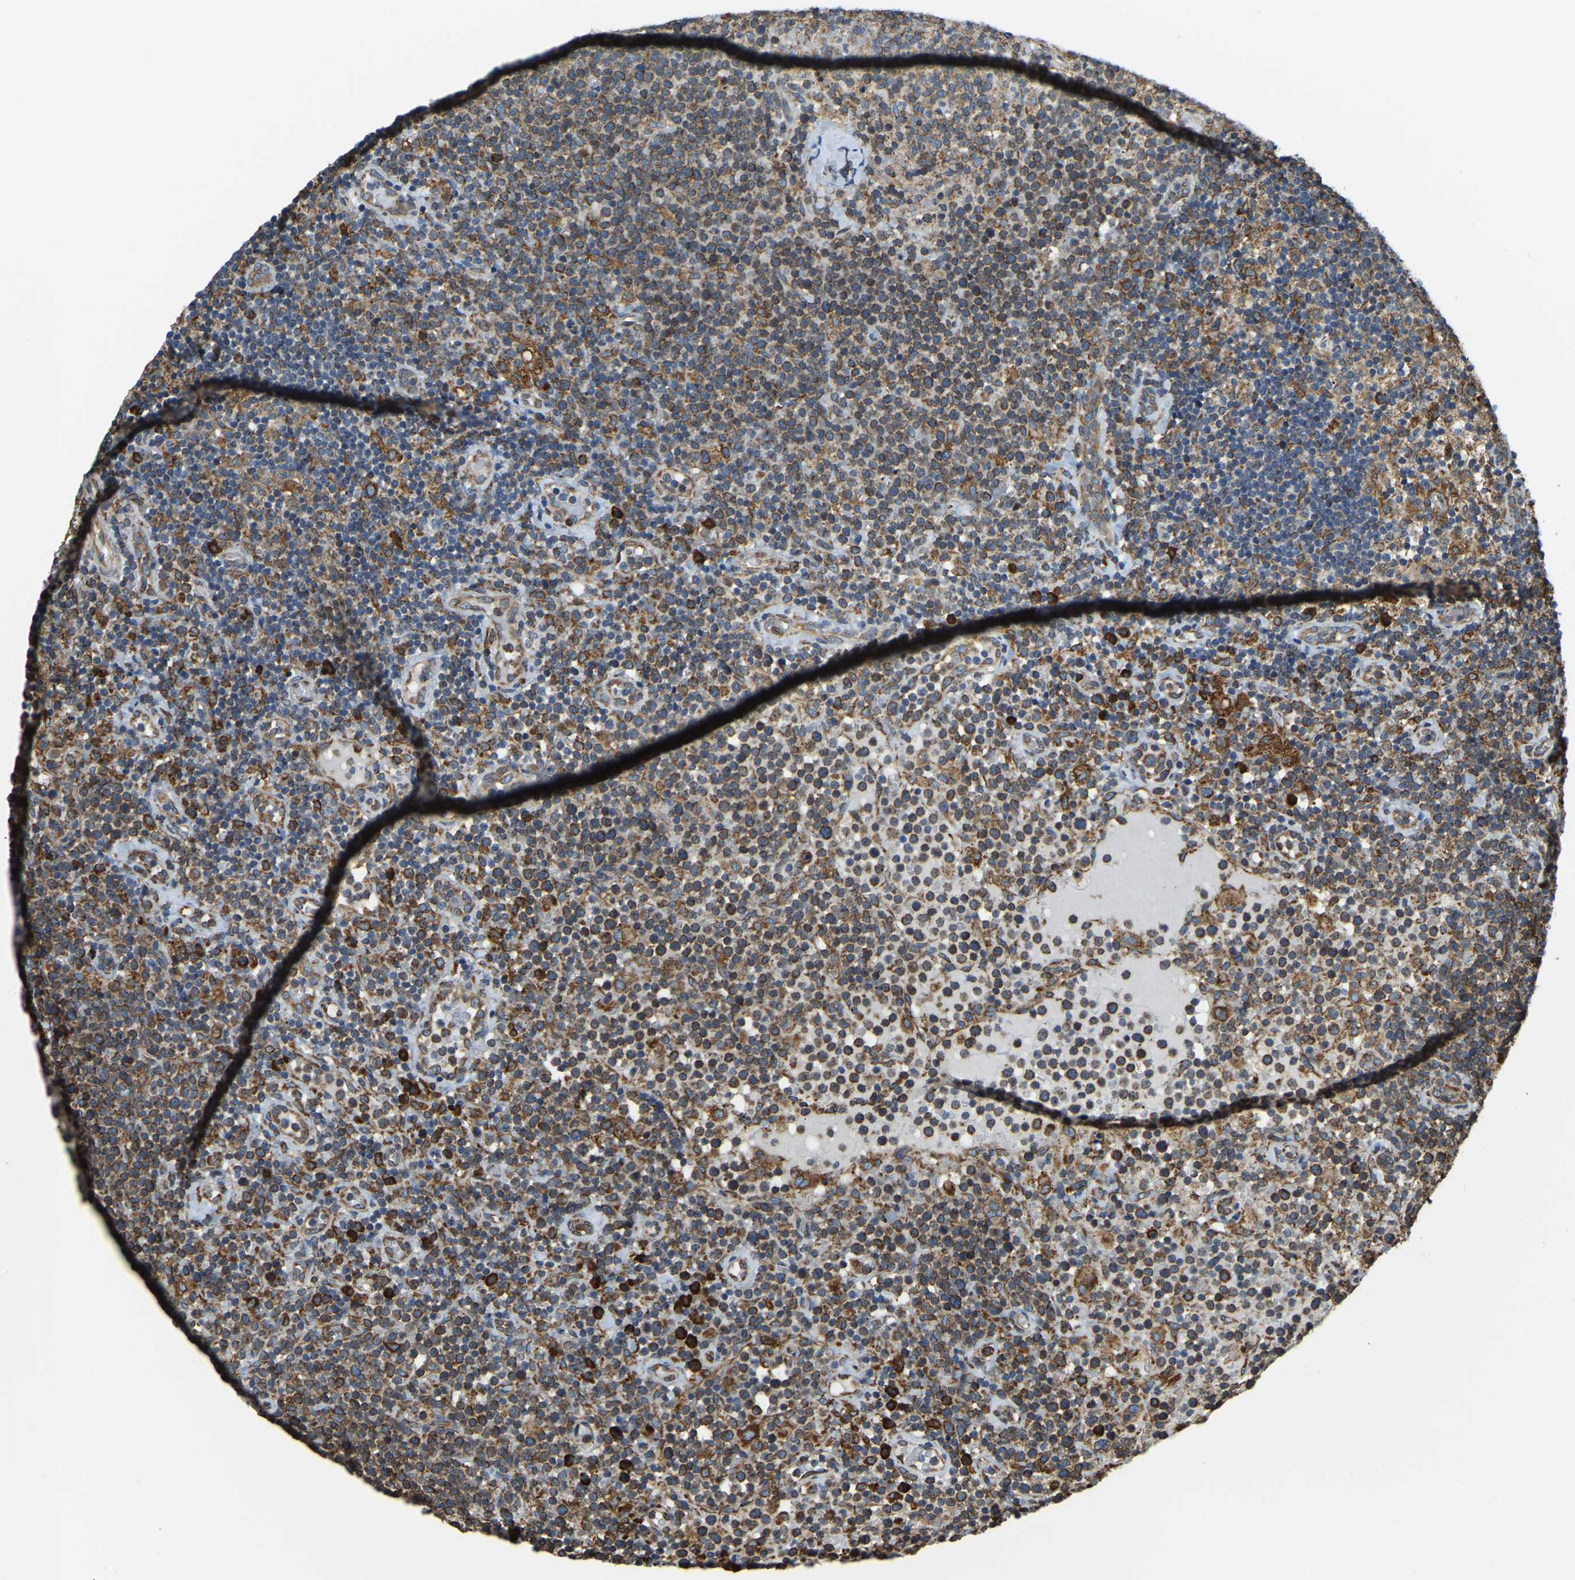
{"staining": {"intensity": "moderate", "quantity": ">75%", "location": "cytoplasmic/membranous"}, "tissue": "lymphoma", "cell_type": "Tumor cells", "image_type": "cancer", "snomed": [{"axis": "morphology", "description": "Malignant lymphoma, non-Hodgkin's type, High grade"}, {"axis": "topography", "description": "Lymph node"}], "caption": "An IHC micrograph of neoplastic tissue is shown. Protein staining in brown highlights moderate cytoplasmic/membranous positivity in malignant lymphoma, non-Hodgkin's type (high-grade) within tumor cells.", "gene": "RNF115", "patient": {"sex": "male", "age": 61}}